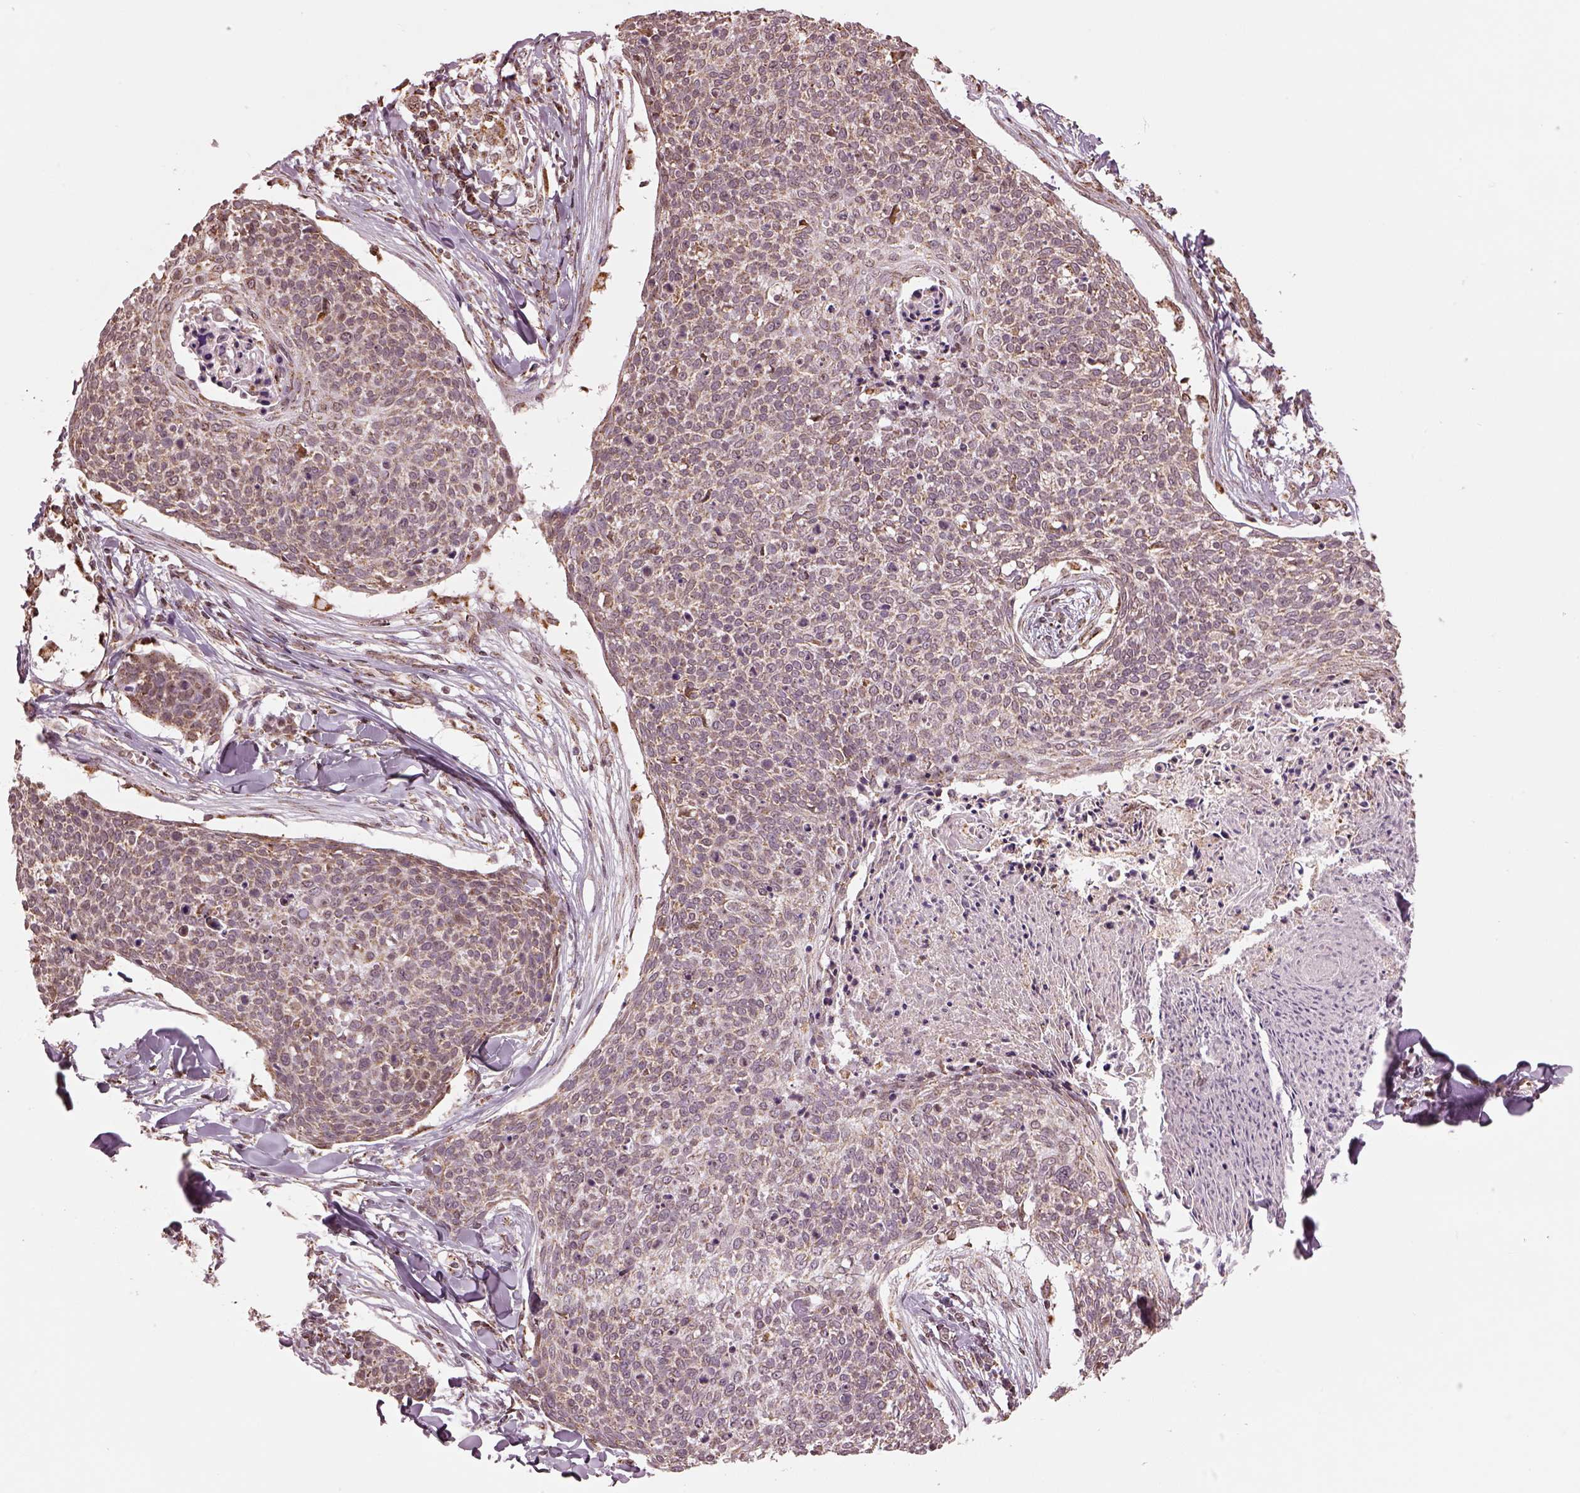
{"staining": {"intensity": "weak", "quantity": ">75%", "location": "cytoplasmic/membranous"}, "tissue": "skin cancer", "cell_type": "Tumor cells", "image_type": "cancer", "snomed": [{"axis": "morphology", "description": "Squamous cell carcinoma, NOS"}, {"axis": "topography", "description": "Skin"}, {"axis": "topography", "description": "Vulva"}], "caption": "Immunohistochemistry (IHC) of human skin cancer shows low levels of weak cytoplasmic/membranous positivity in about >75% of tumor cells.", "gene": "ACOT2", "patient": {"sex": "female", "age": 75}}